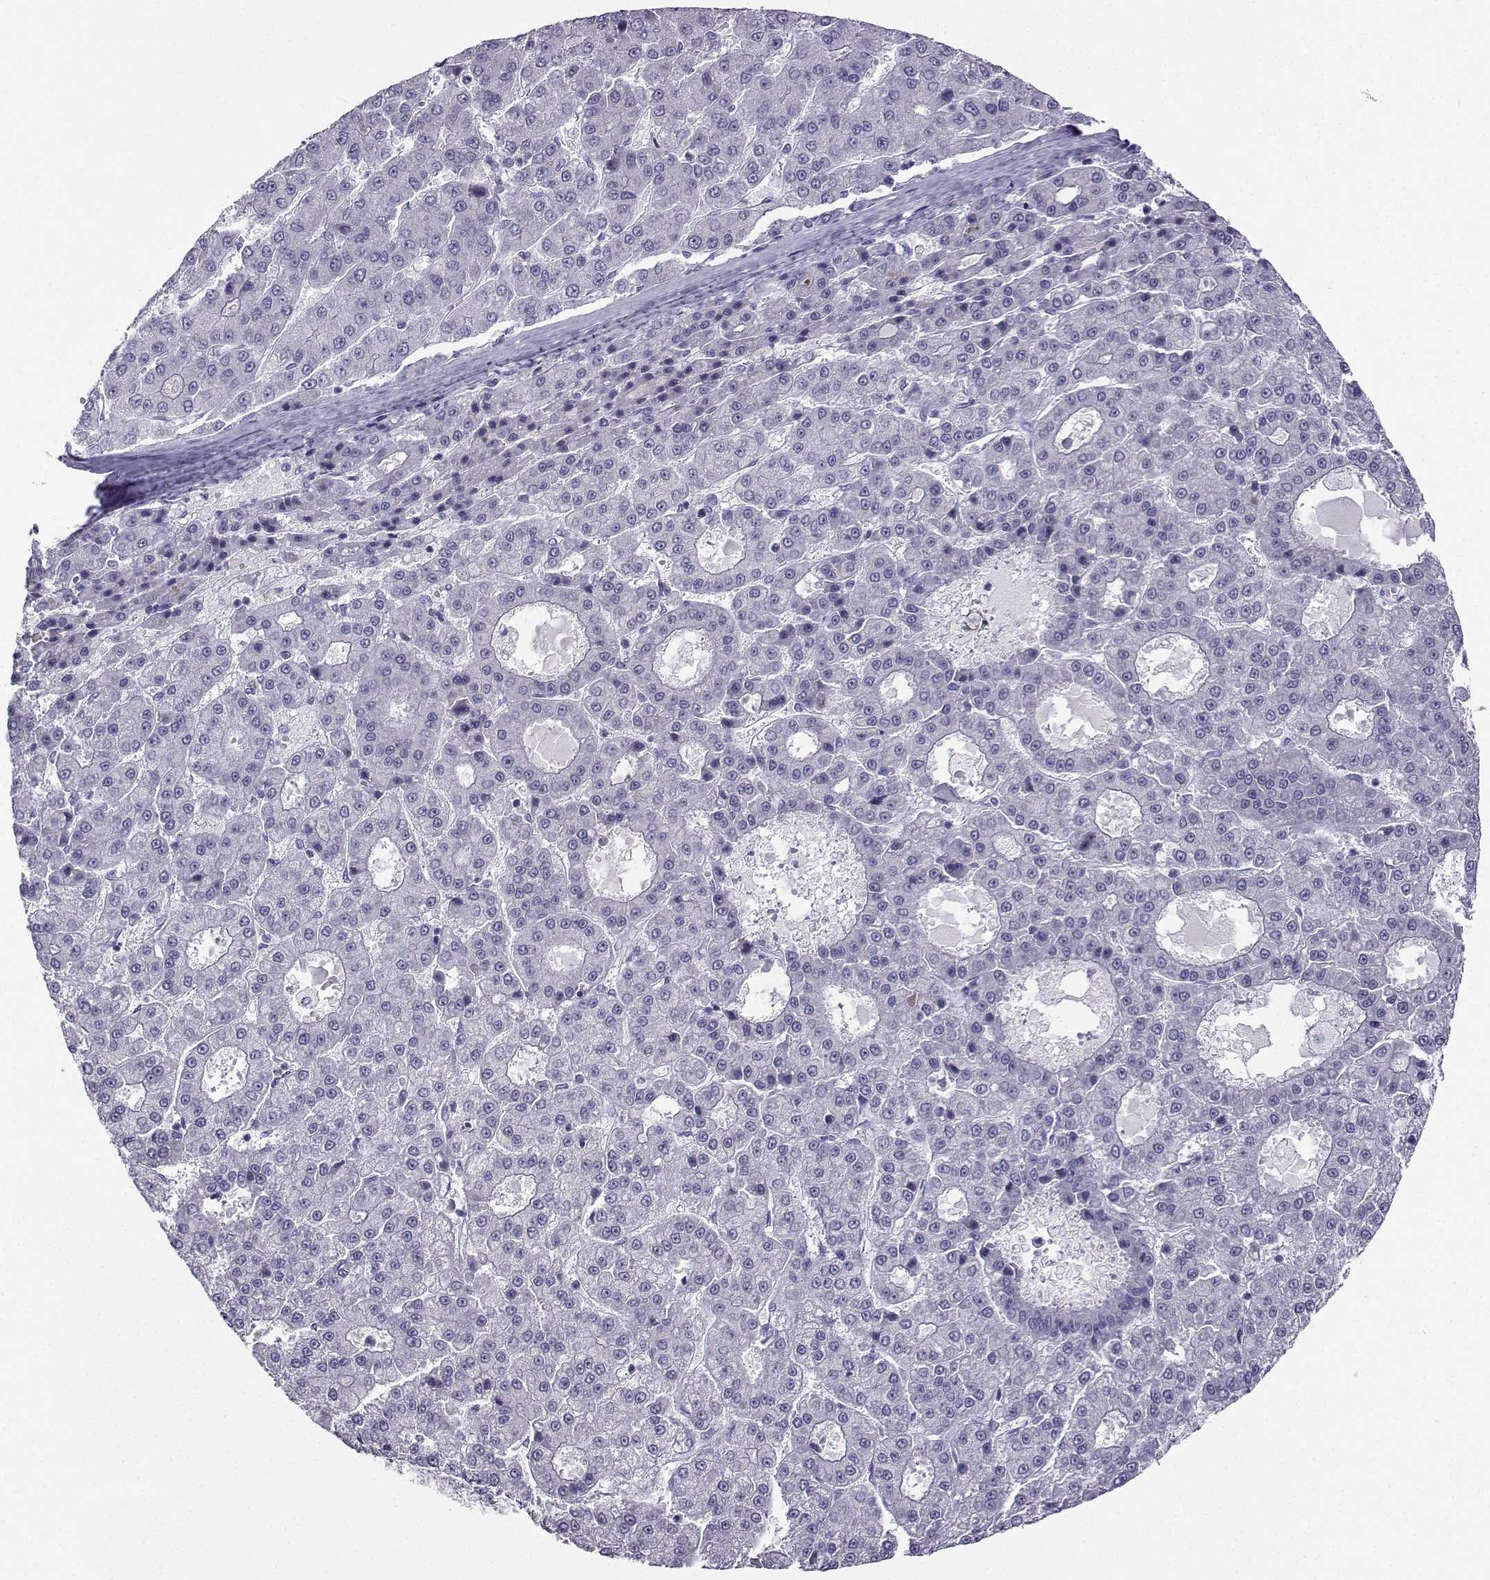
{"staining": {"intensity": "negative", "quantity": "none", "location": "none"}, "tissue": "liver cancer", "cell_type": "Tumor cells", "image_type": "cancer", "snomed": [{"axis": "morphology", "description": "Carcinoma, Hepatocellular, NOS"}, {"axis": "topography", "description": "Liver"}], "caption": "Tumor cells show no significant protein staining in hepatocellular carcinoma (liver).", "gene": "FBXO24", "patient": {"sex": "male", "age": 70}}